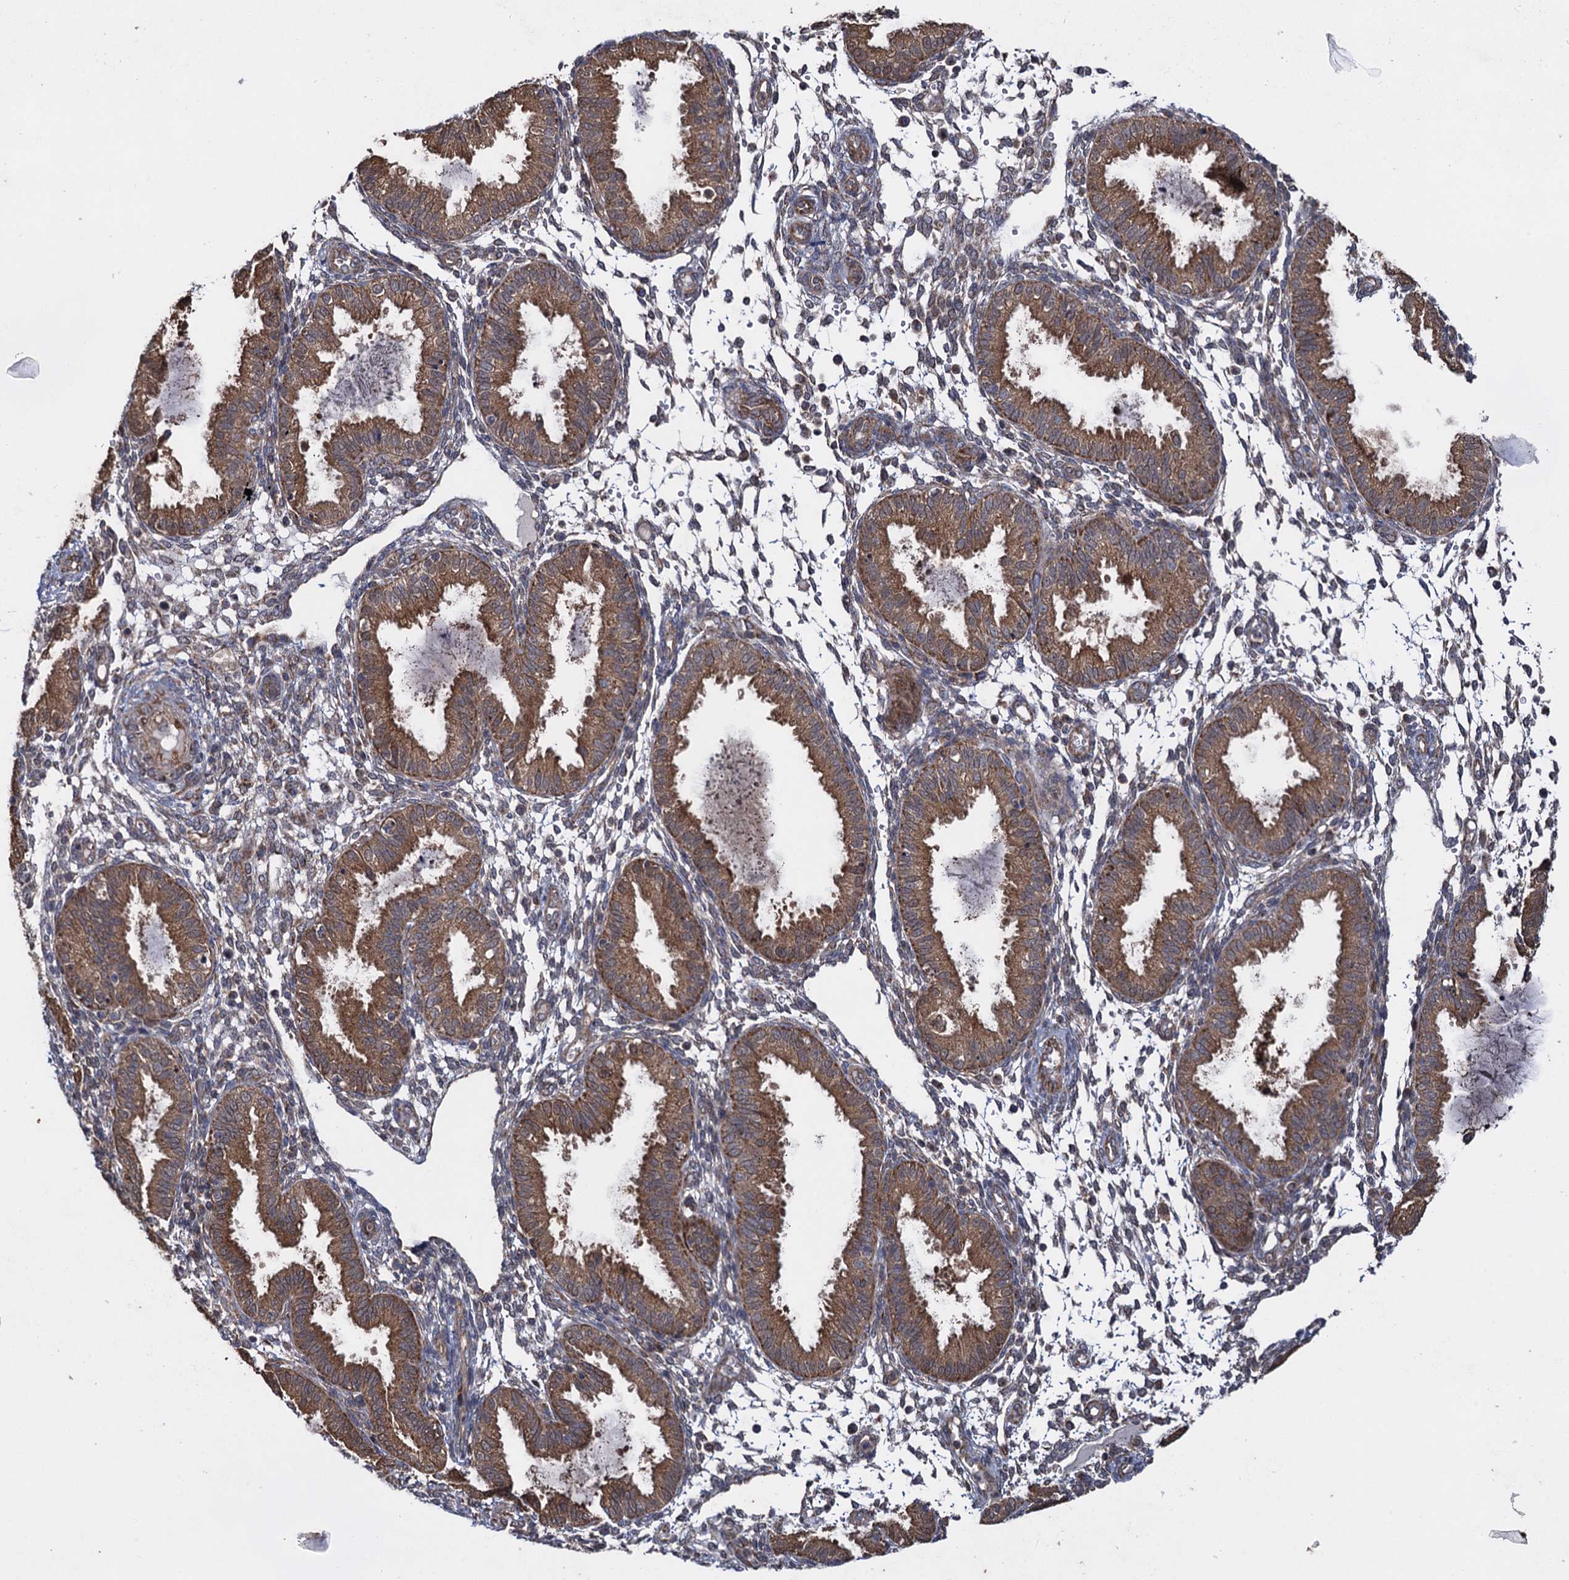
{"staining": {"intensity": "weak", "quantity": "25%-75%", "location": "cytoplasmic/membranous"}, "tissue": "endometrium", "cell_type": "Cells in endometrial stroma", "image_type": "normal", "snomed": [{"axis": "morphology", "description": "Normal tissue, NOS"}, {"axis": "topography", "description": "Endometrium"}], "caption": "Brown immunohistochemical staining in unremarkable endometrium demonstrates weak cytoplasmic/membranous positivity in about 25%-75% of cells in endometrial stroma.", "gene": "HAUS1", "patient": {"sex": "female", "age": 33}}